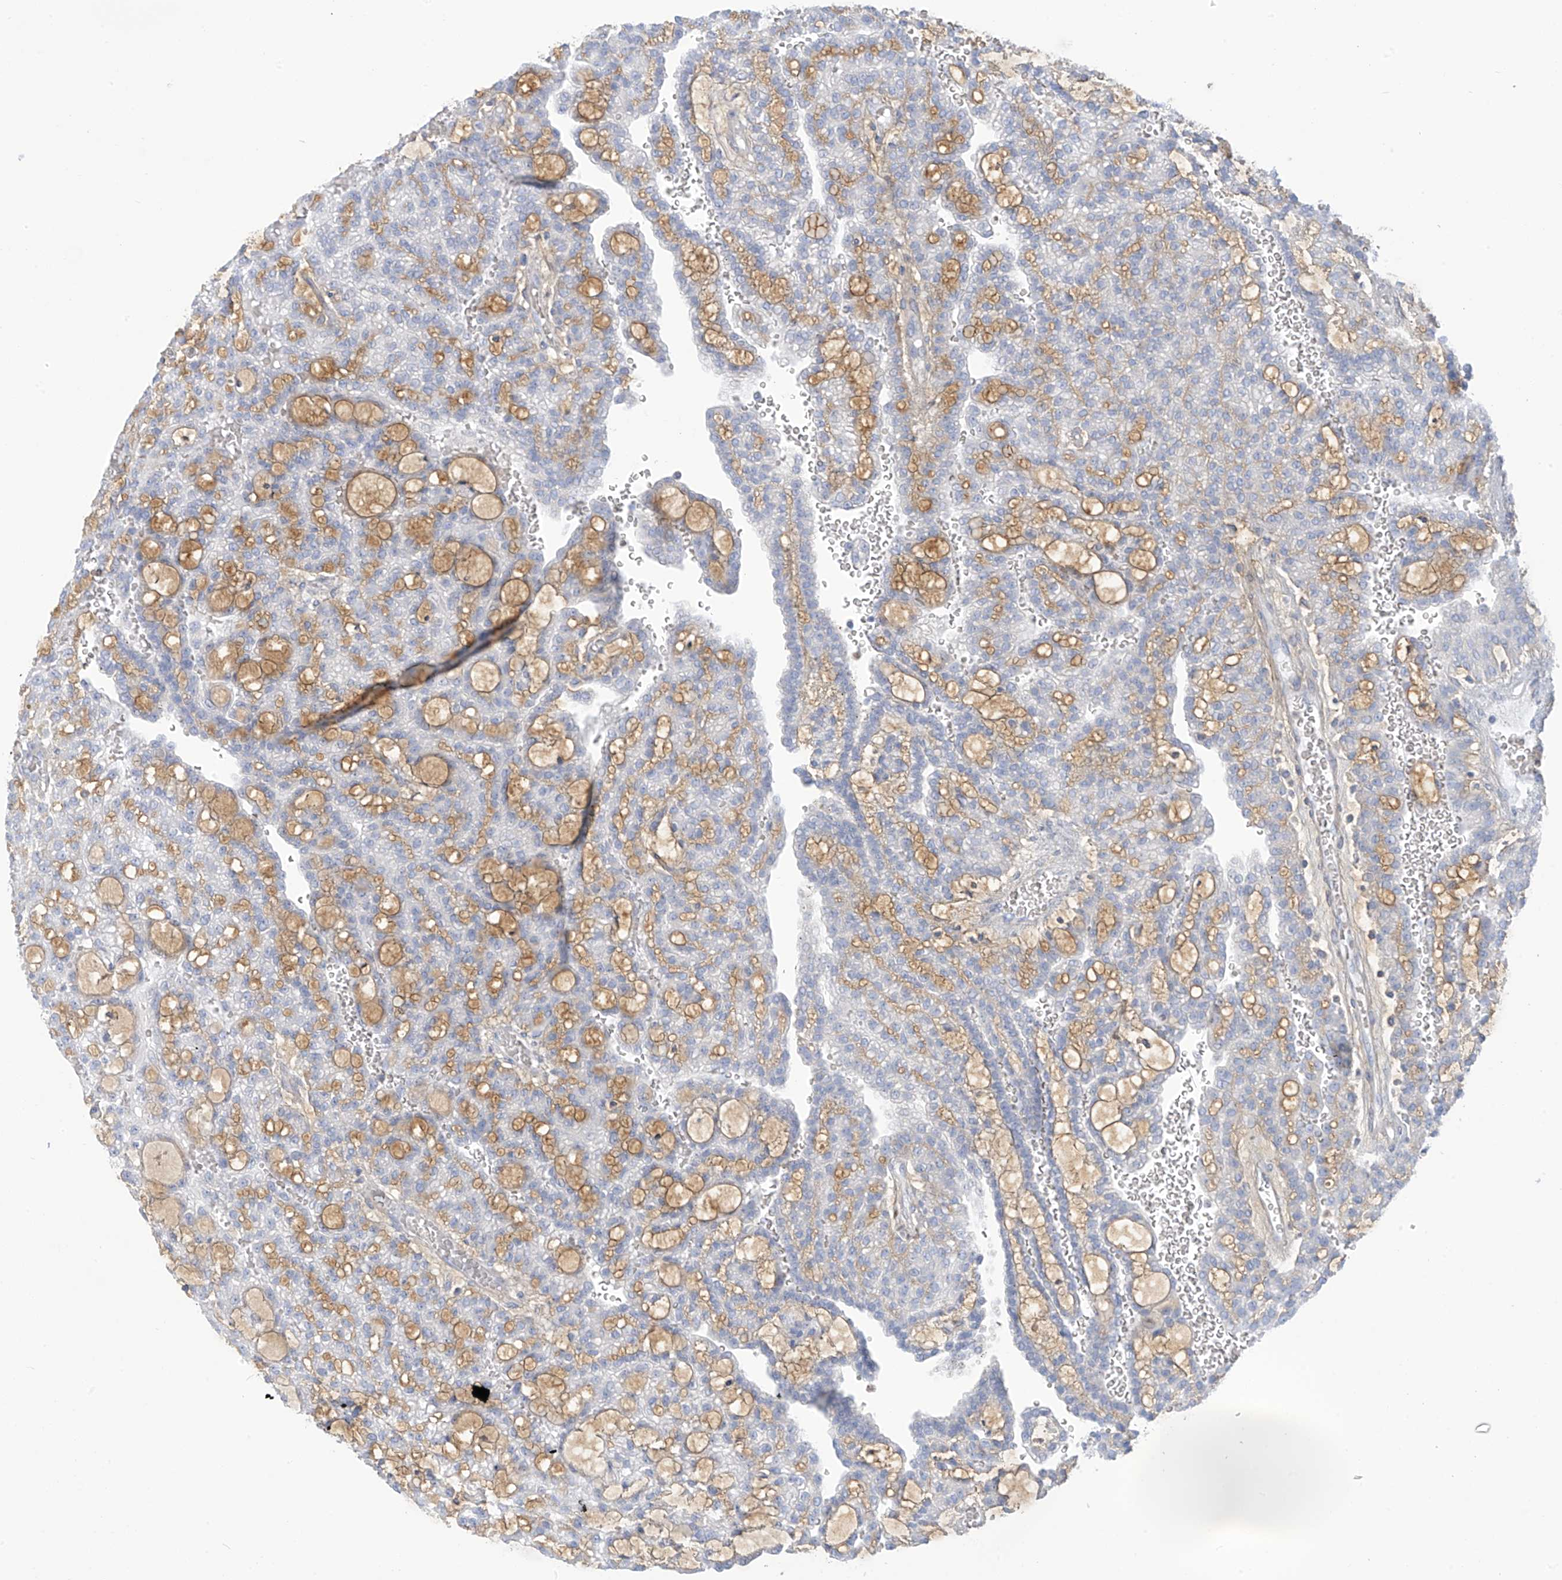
{"staining": {"intensity": "negative", "quantity": "none", "location": "none"}, "tissue": "renal cancer", "cell_type": "Tumor cells", "image_type": "cancer", "snomed": [{"axis": "morphology", "description": "Adenocarcinoma, NOS"}, {"axis": "topography", "description": "Kidney"}], "caption": "The photomicrograph displays no staining of tumor cells in adenocarcinoma (renal). The staining was performed using DAB to visualize the protein expression in brown, while the nuclei were stained in blue with hematoxylin (Magnification: 20x).", "gene": "FABP2", "patient": {"sex": "male", "age": 63}}